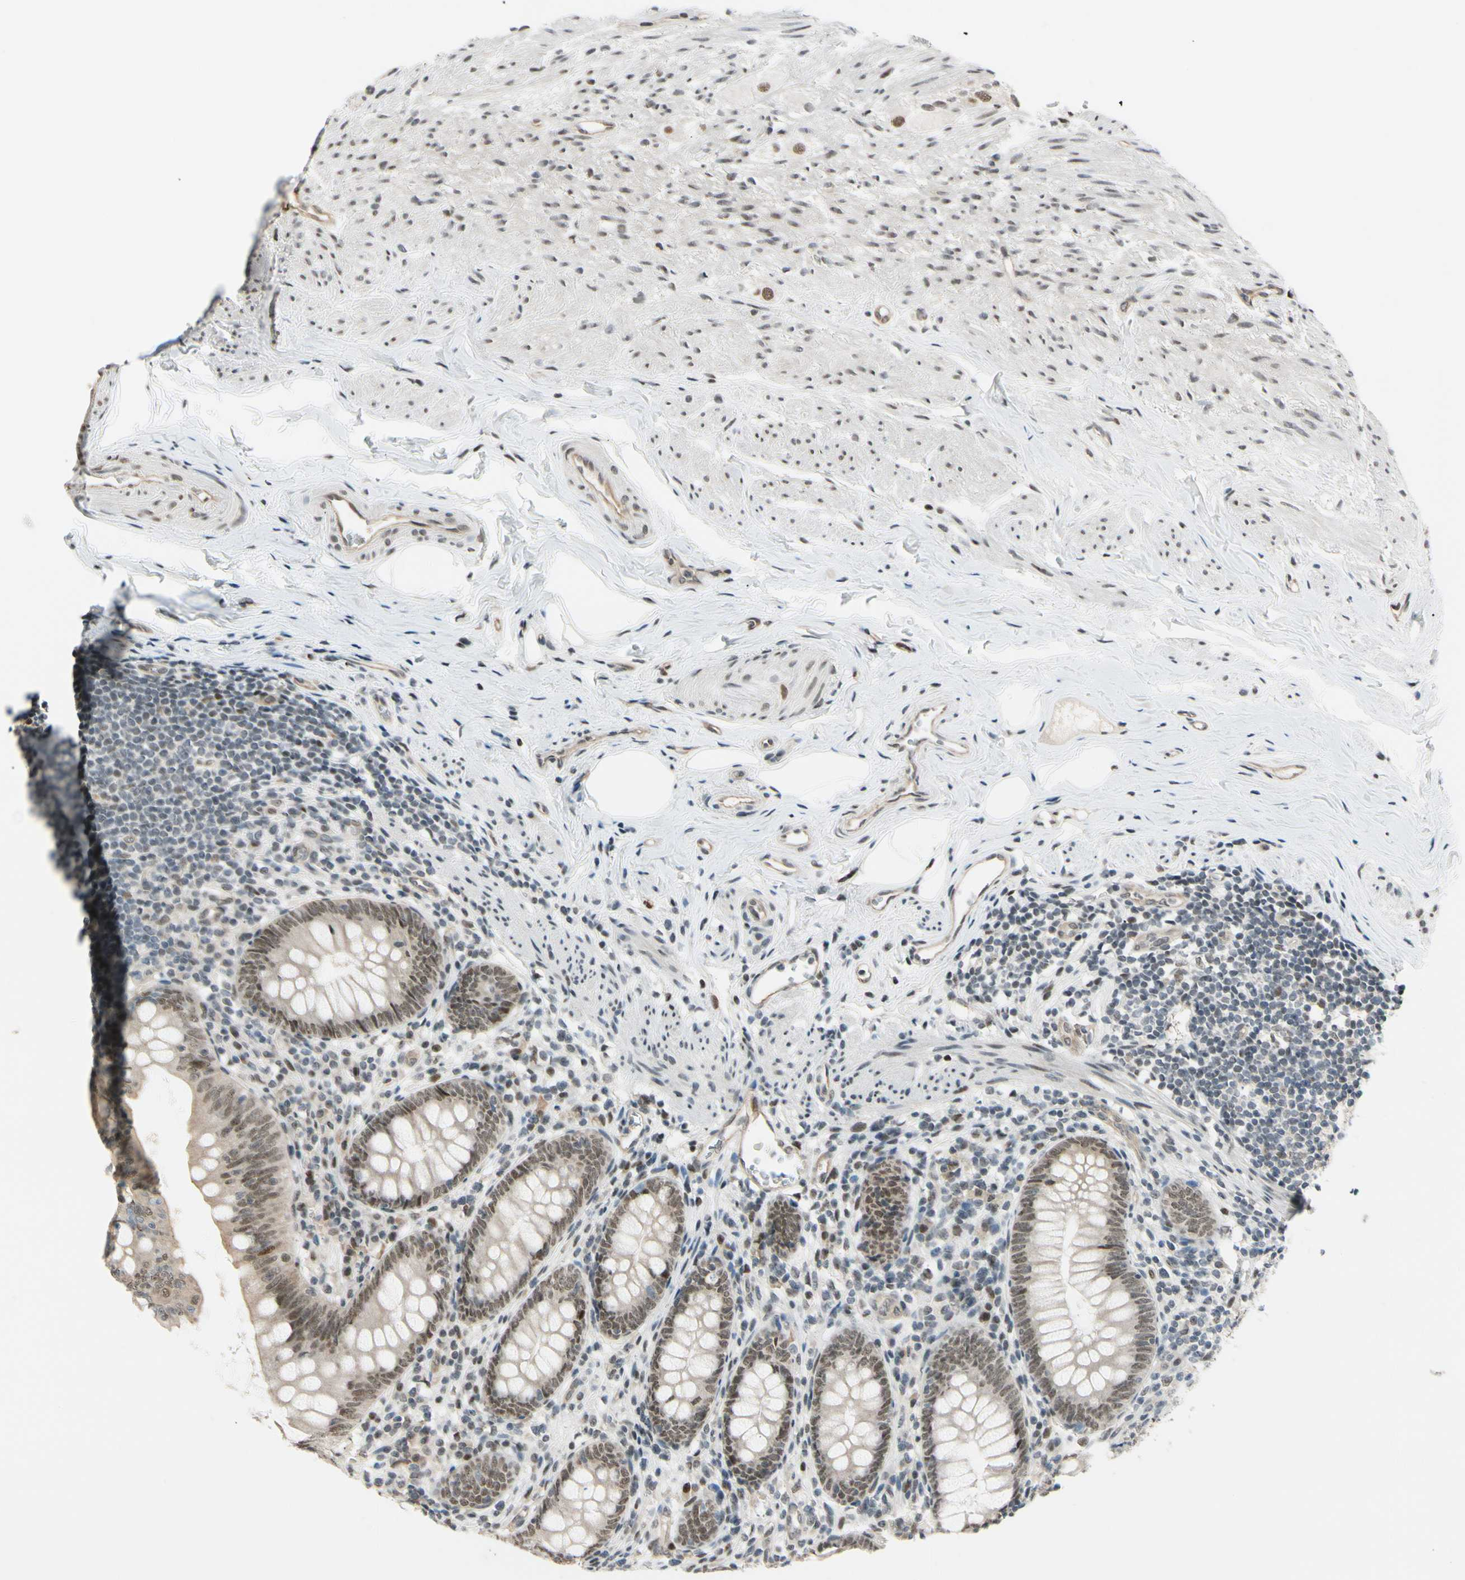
{"staining": {"intensity": "moderate", "quantity": ">75%", "location": "nuclear"}, "tissue": "appendix", "cell_type": "Glandular cells", "image_type": "normal", "snomed": [{"axis": "morphology", "description": "Normal tissue, NOS"}, {"axis": "topography", "description": "Appendix"}], "caption": "Normal appendix reveals moderate nuclear positivity in approximately >75% of glandular cells Ihc stains the protein of interest in brown and the nuclei are stained blue..", "gene": "SUFU", "patient": {"sex": "female", "age": 77}}